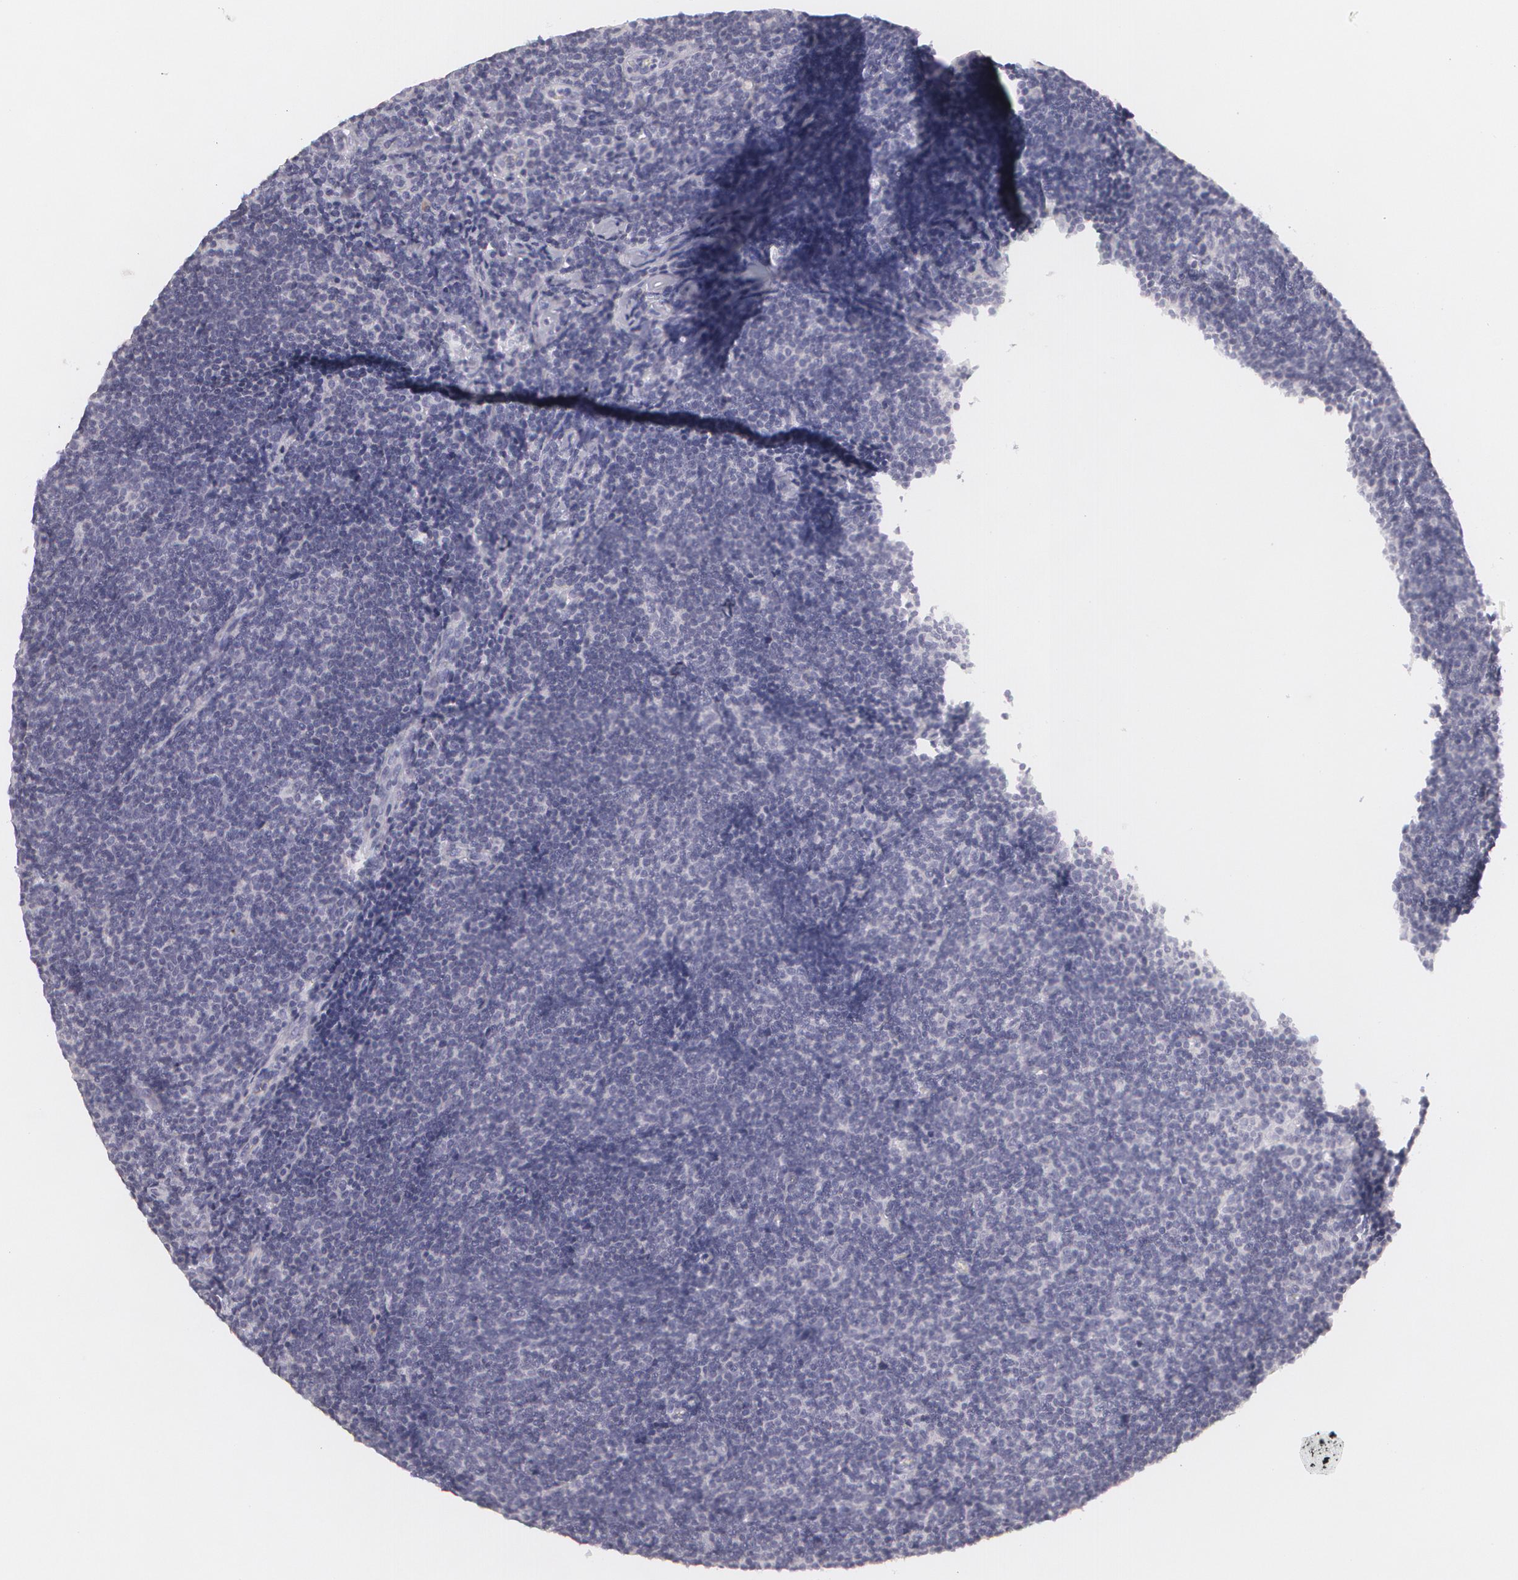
{"staining": {"intensity": "negative", "quantity": "none", "location": "none"}, "tissue": "lymphoma", "cell_type": "Tumor cells", "image_type": "cancer", "snomed": [{"axis": "morphology", "description": "Malignant lymphoma, non-Hodgkin's type, Low grade"}, {"axis": "topography", "description": "Lymph node"}], "caption": "Tumor cells show no significant protein expression in low-grade malignant lymphoma, non-Hodgkin's type.", "gene": "MBNL3", "patient": {"sex": "male", "age": 49}}